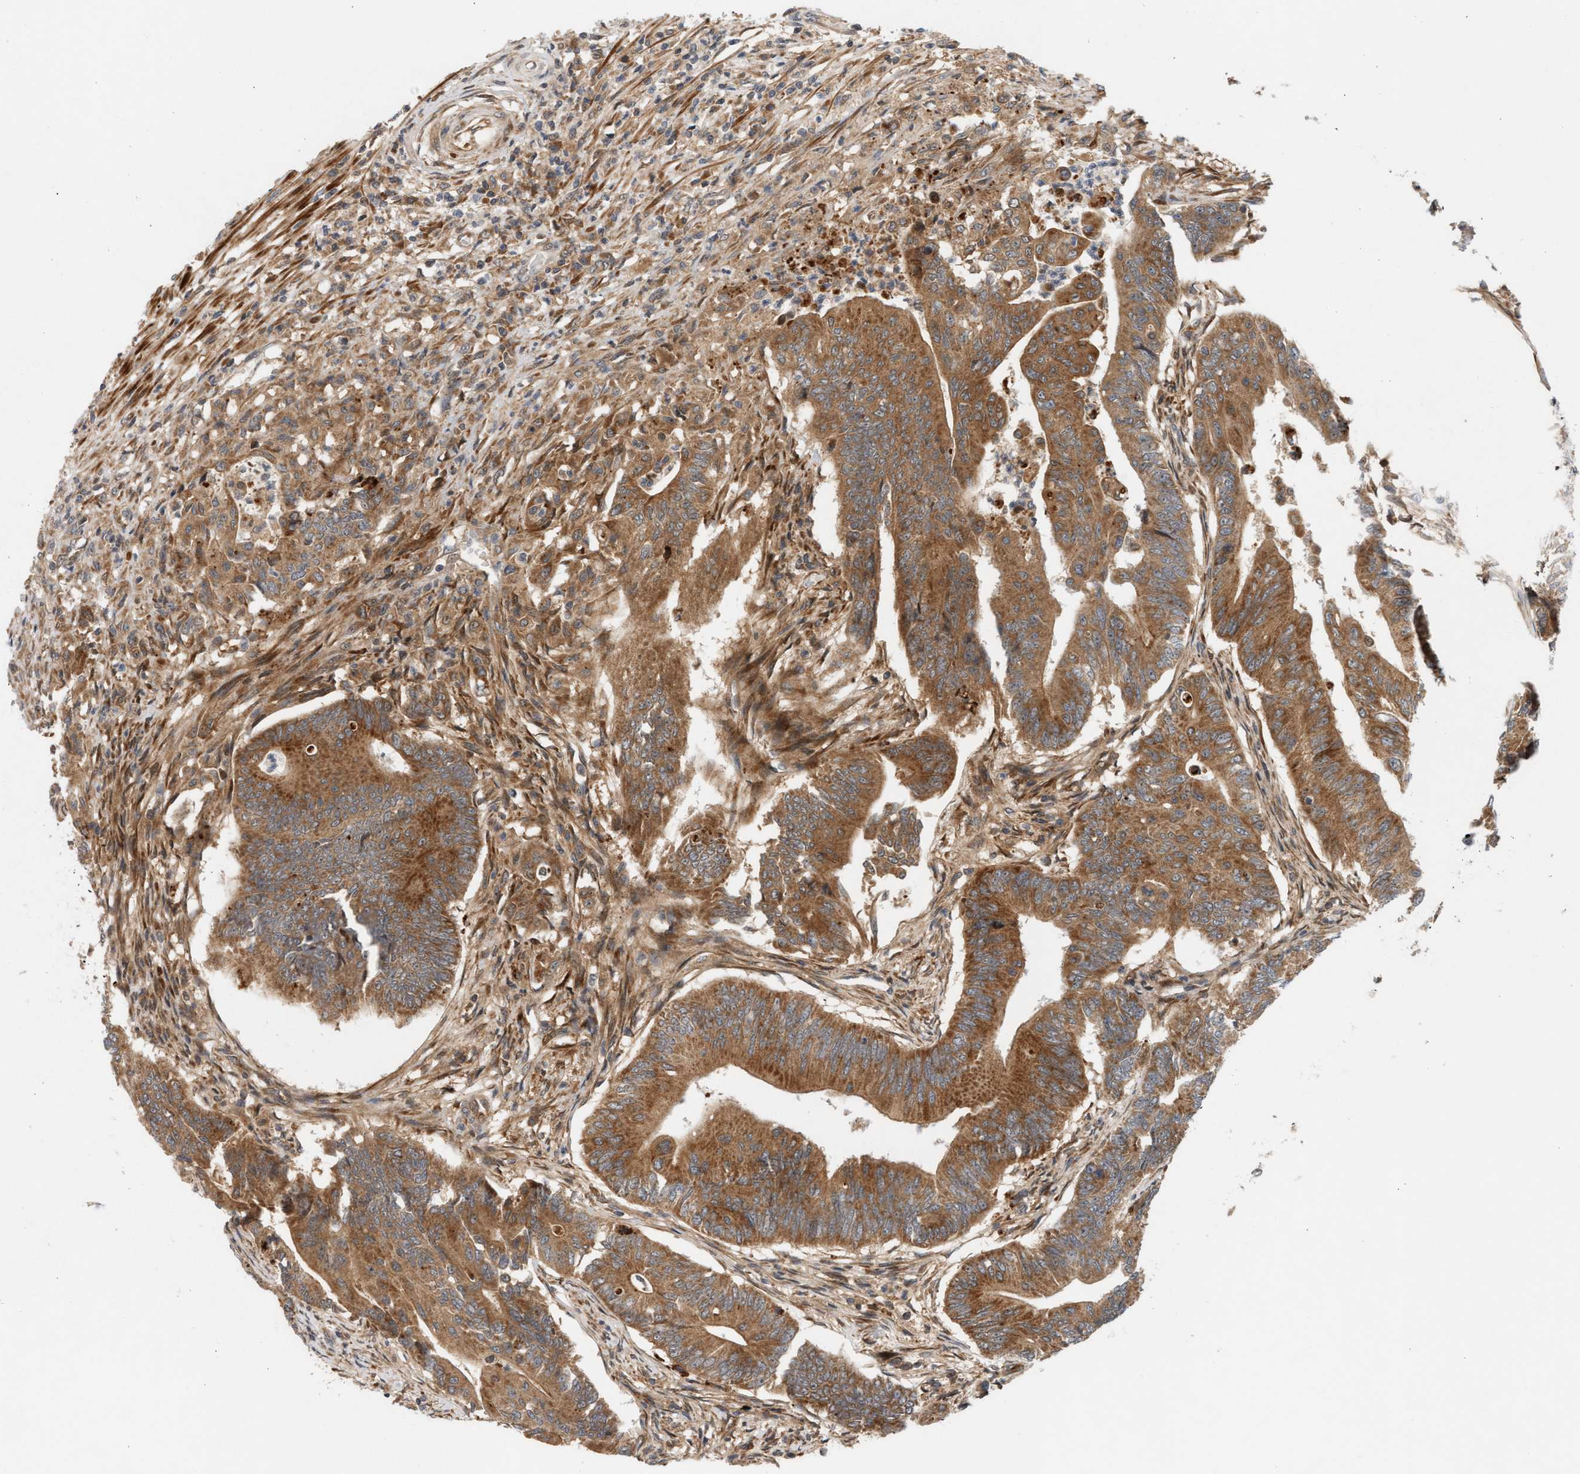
{"staining": {"intensity": "moderate", "quantity": ">75%", "location": "cytoplasmic/membranous"}, "tissue": "colorectal cancer", "cell_type": "Tumor cells", "image_type": "cancer", "snomed": [{"axis": "morphology", "description": "Adenoma, NOS"}, {"axis": "morphology", "description": "Adenocarcinoma, NOS"}, {"axis": "topography", "description": "Colon"}], "caption": "Immunohistochemistry photomicrograph of neoplastic tissue: colorectal adenocarcinoma stained using immunohistochemistry (IHC) exhibits medium levels of moderate protein expression localized specifically in the cytoplasmic/membranous of tumor cells, appearing as a cytoplasmic/membranous brown color.", "gene": "BAHCC1", "patient": {"sex": "male", "age": 79}}